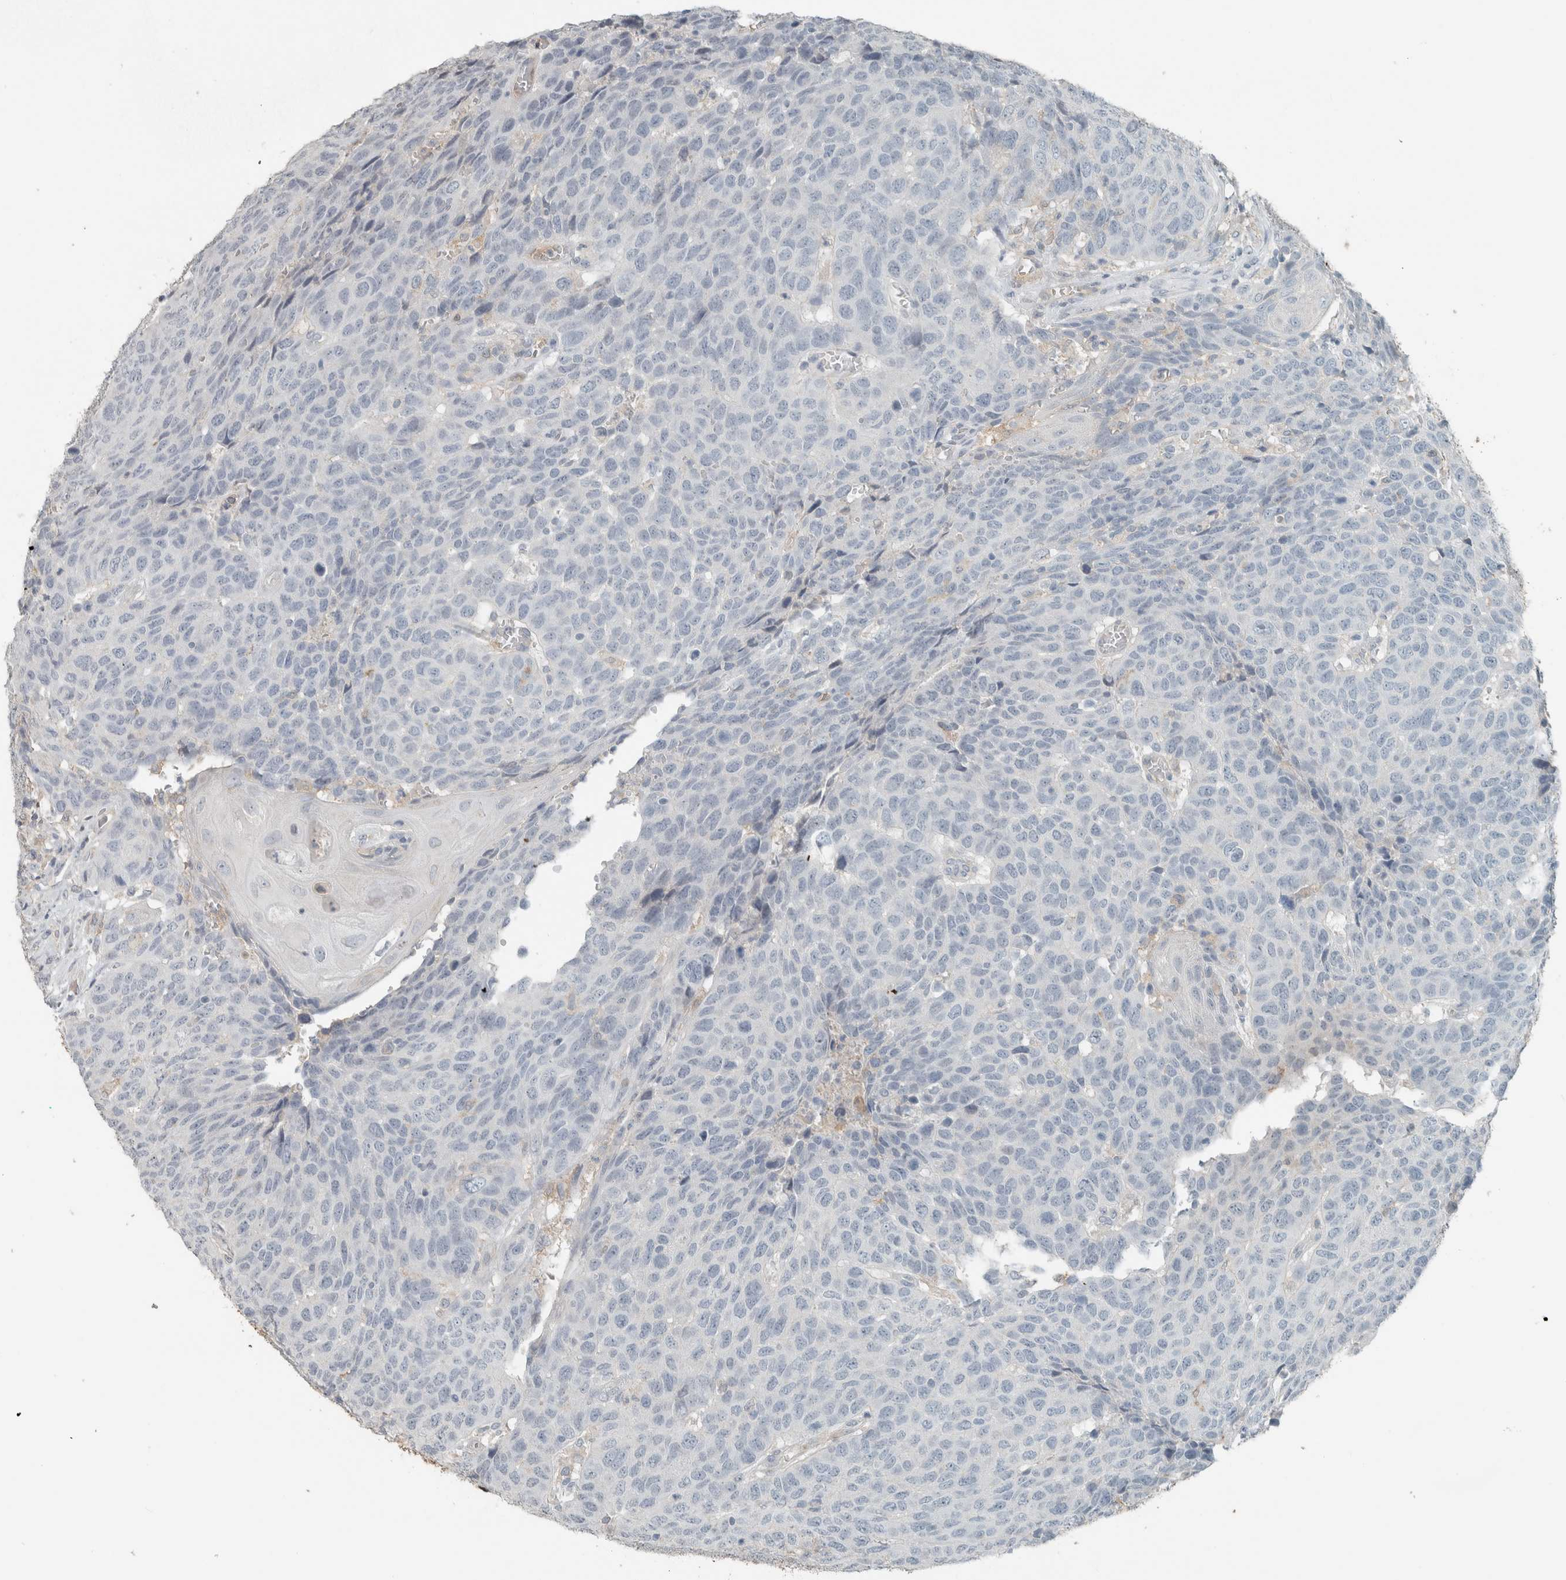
{"staining": {"intensity": "negative", "quantity": "none", "location": "none"}, "tissue": "head and neck cancer", "cell_type": "Tumor cells", "image_type": "cancer", "snomed": [{"axis": "morphology", "description": "Squamous cell carcinoma, NOS"}, {"axis": "topography", "description": "Head-Neck"}], "caption": "Tumor cells are negative for protein expression in human head and neck cancer (squamous cell carcinoma).", "gene": "SCIN", "patient": {"sex": "male", "age": 66}}